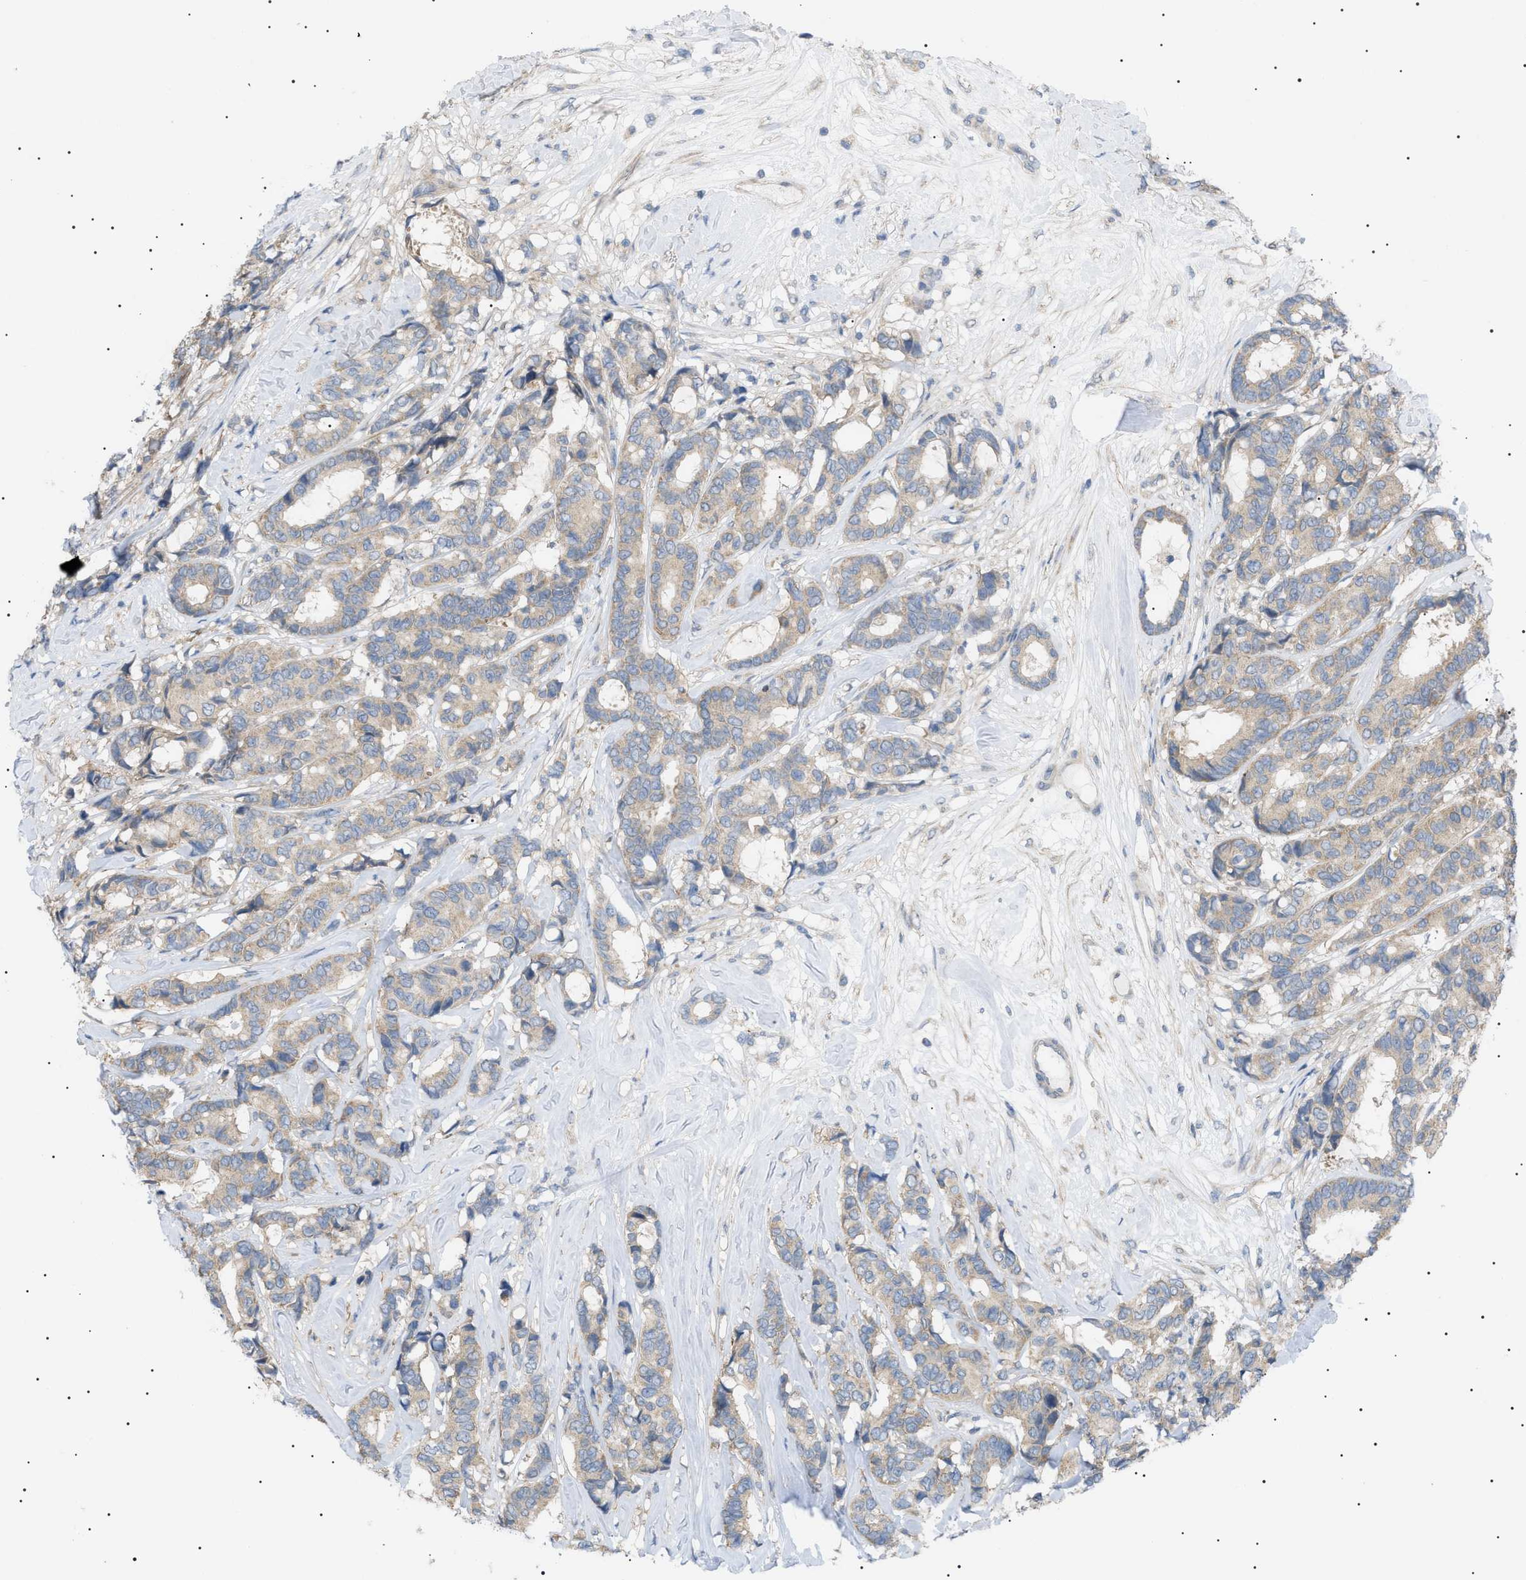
{"staining": {"intensity": "weak", "quantity": "<25%", "location": "cytoplasmic/membranous"}, "tissue": "breast cancer", "cell_type": "Tumor cells", "image_type": "cancer", "snomed": [{"axis": "morphology", "description": "Duct carcinoma"}, {"axis": "topography", "description": "Breast"}], "caption": "High magnification brightfield microscopy of infiltrating ductal carcinoma (breast) stained with DAB (3,3'-diaminobenzidine) (brown) and counterstained with hematoxylin (blue): tumor cells show no significant expression.", "gene": "IRS2", "patient": {"sex": "female", "age": 87}}